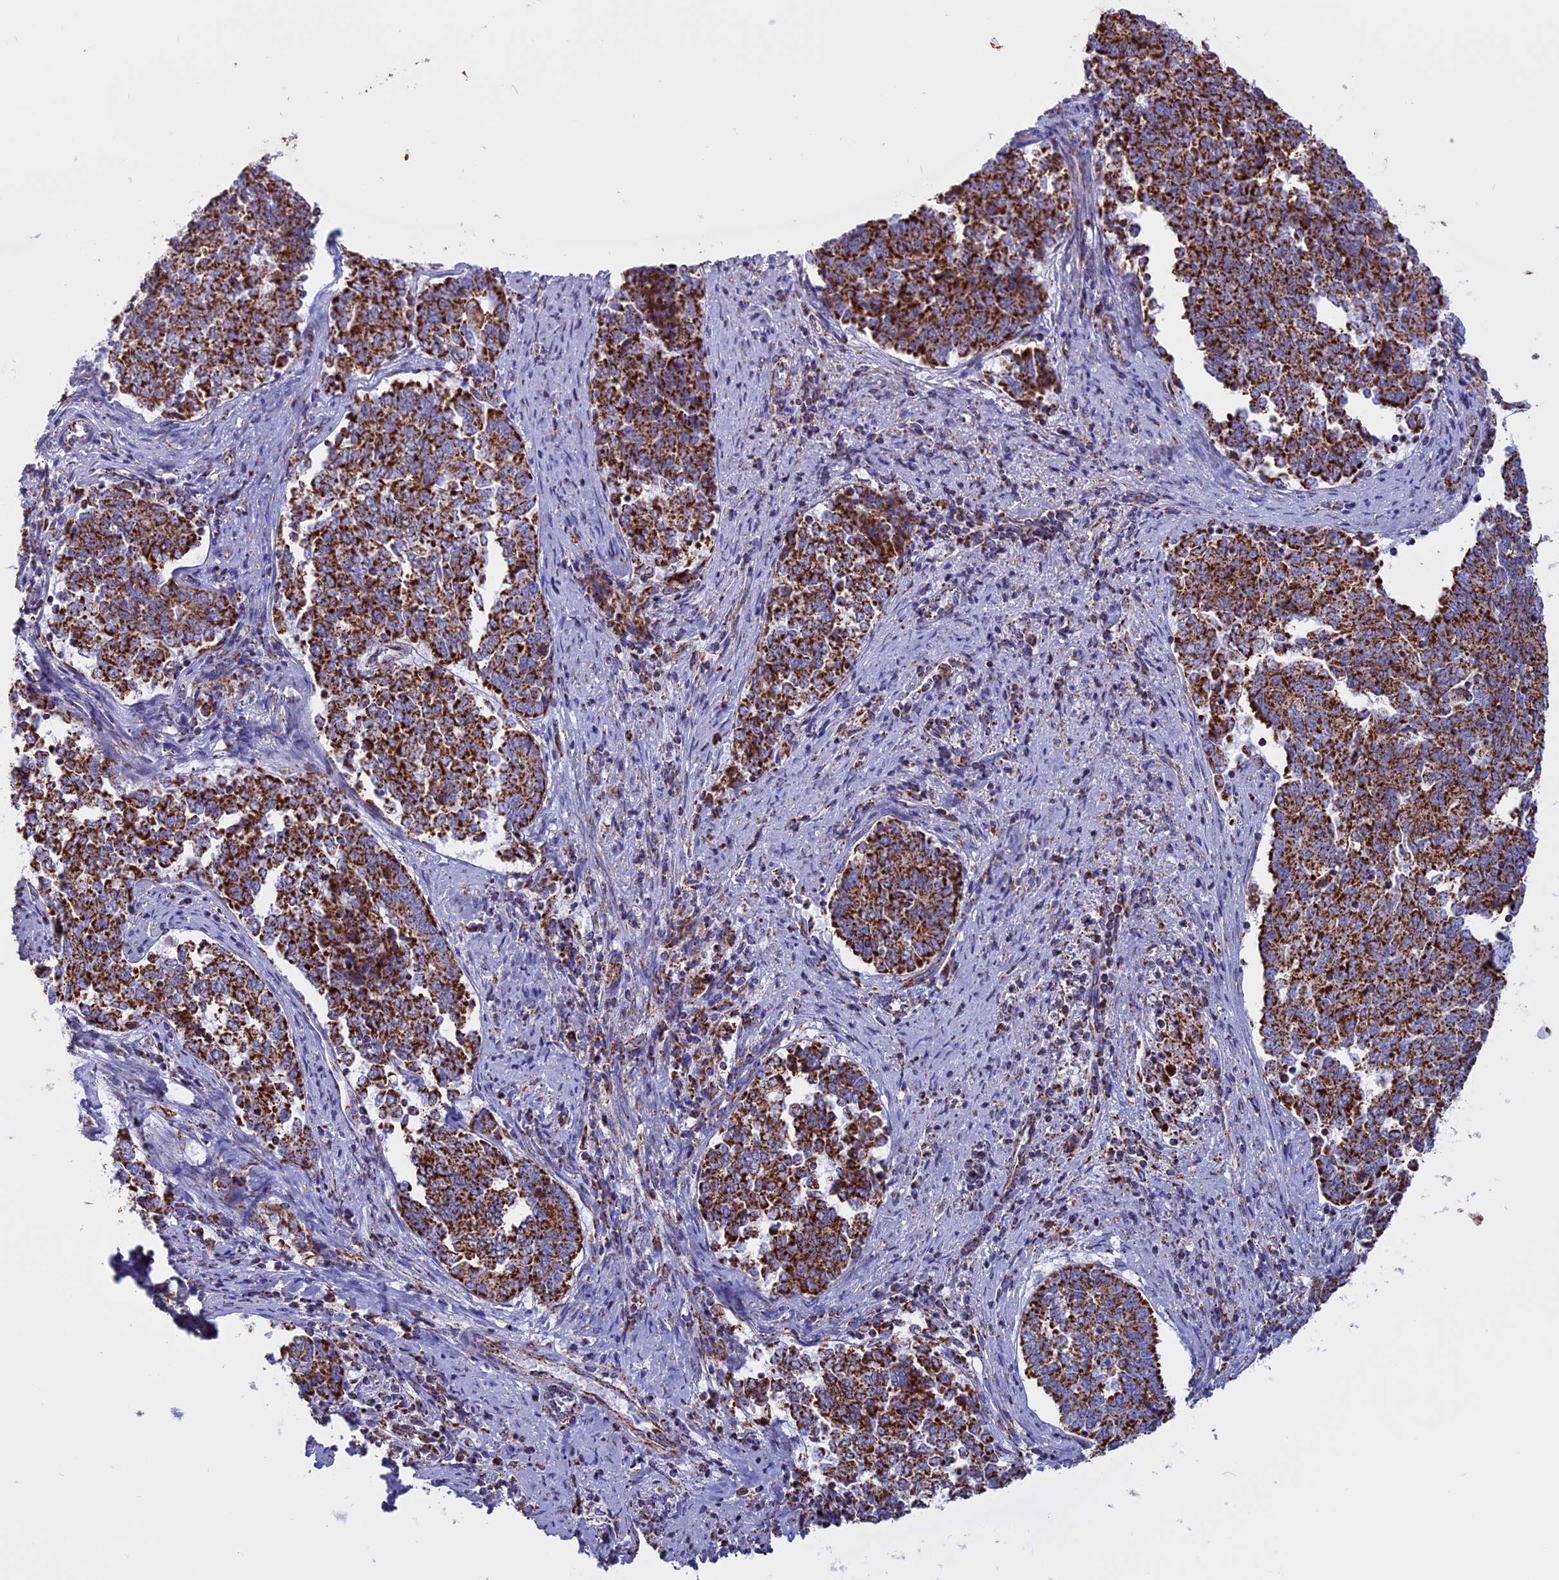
{"staining": {"intensity": "strong", "quantity": ">75%", "location": "cytoplasmic/membranous"}, "tissue": "endometrial cancer", "cell_type": "Tumor cells", "image_type": "cancer", "snomed": [{"axis": "morphology", "description": "Adenocarcinoma, NOS"}, {"axis": "topography", "description": "Endometrium"}], "caption": "The image reveals staining of endometrial adenocarcinoma, revealing strong cytoplasmic/membranous protein expression (brown color) within tumor cells.", "gene": "KCNG1", "patient": {"sex": "female", "age": 80}}